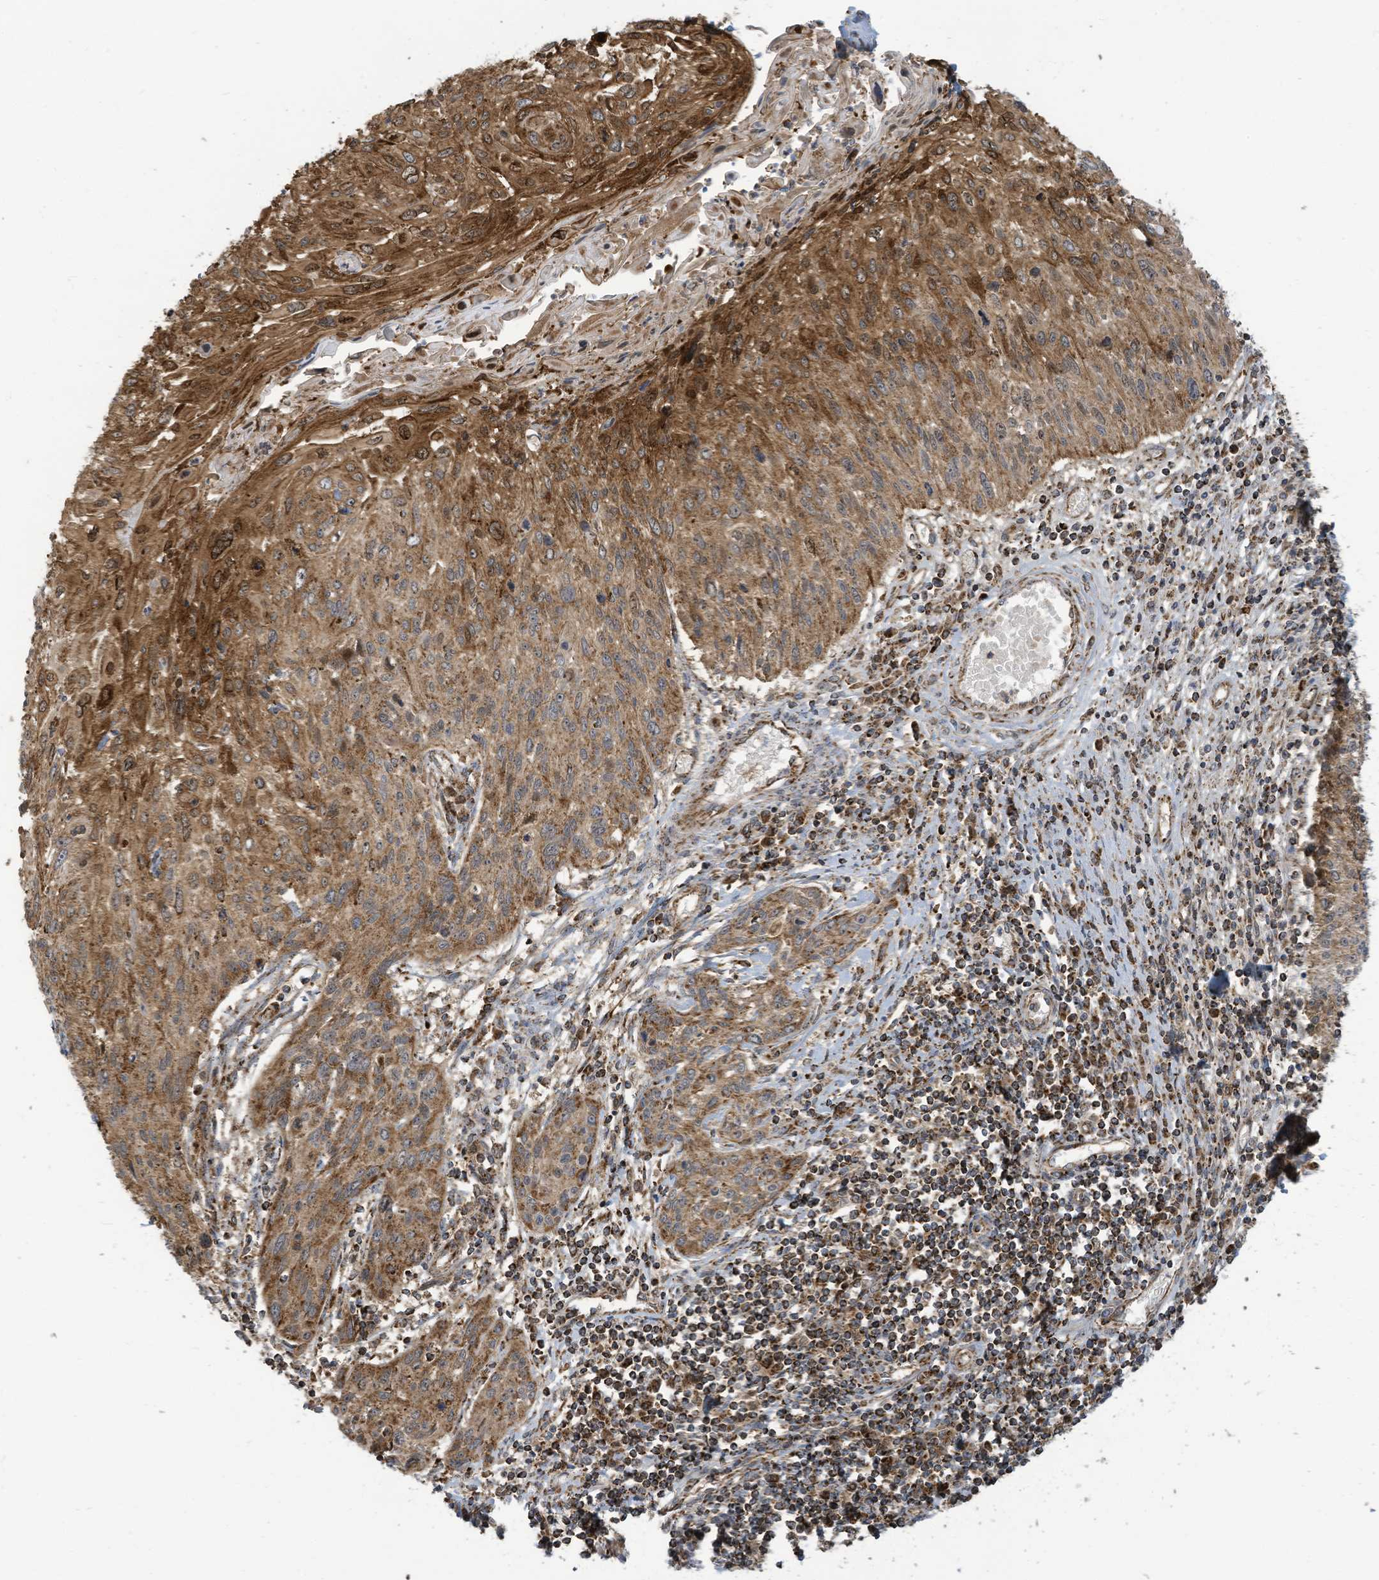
{"staining": {"intensity": "moderate", "quantity": ">75%", "location": "cytoplasmic/membranous"}, "tissue": "cervical cancer", "cell_type": "Tumor cells", "image_type": "cancer", "snomed": [{"axis": "morphology", "description": "Squamous cell carcinoma, NOS"}, {"axis": "topography", "description": "Cervix"}], "caption": "Moderate cytoplasmic/membranous staining for a protein is appreciated in approximately >75% of tumor cells of cervical cancer using IHC.", "gene": "COX10", "patient": {"sex": "female", "age": 51}}